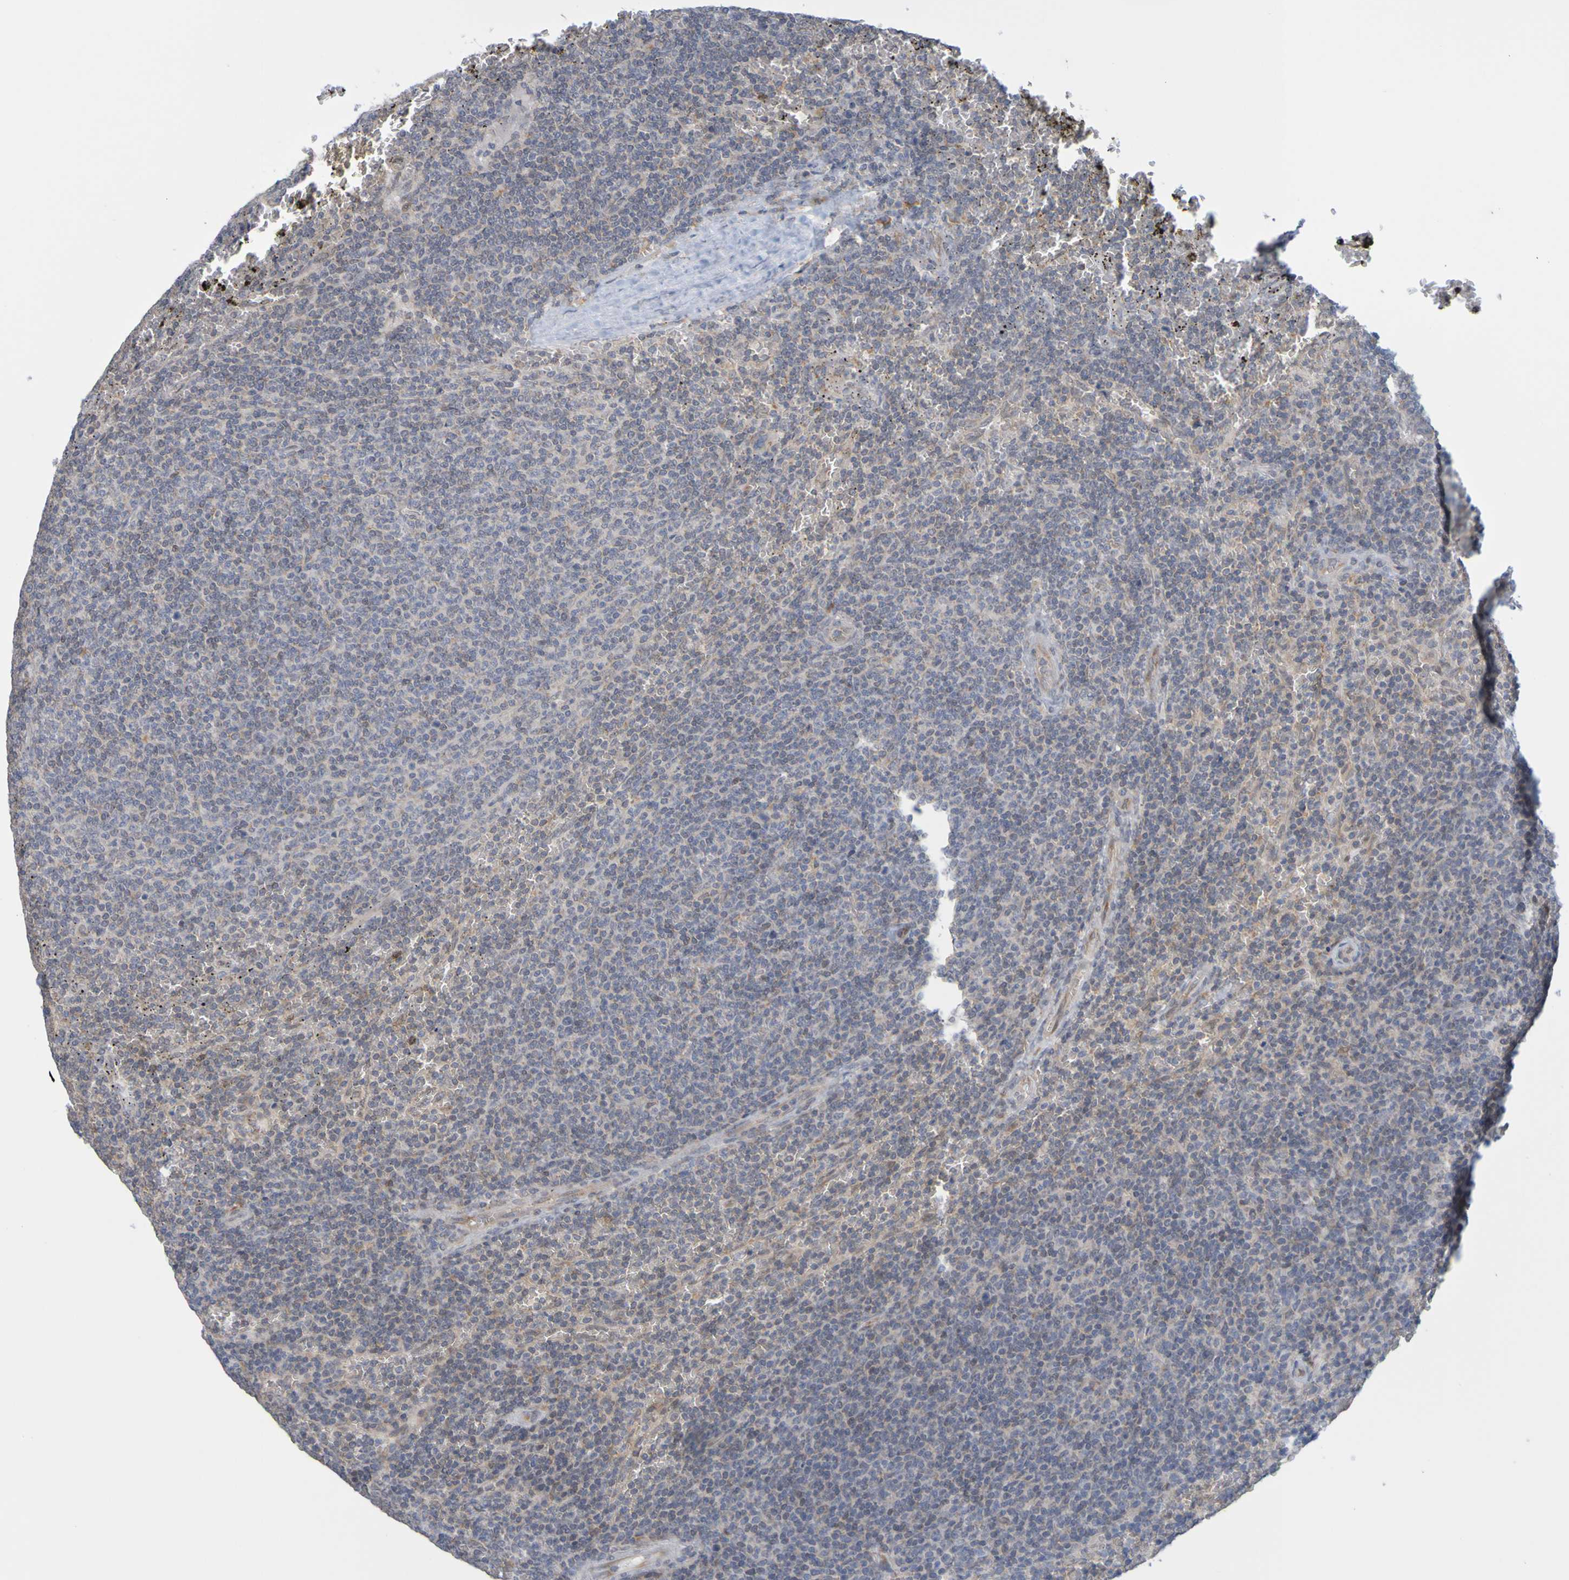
{"staining": {"intensity": "weak", "quantity": "25%-75%", "location": "cytoplasmic/membranous"}, "tissue": "lymphoma", "cell_type": "Tumor cells", "image_type": "cancer", "snomed": [{"axis": "morphology", "description": "Malignant lymphoma, non-Hodgkin's type, Low grade"}, {"axis": "topography", "description": "Spleen"}], "caption": "Immunohistochemistry (DAB (3,3'-diaminobenzidine)) staining of human lymphoma shows weak cytoplasmic/membranous protein staining in approximately 25%-75% of tumor cells. (IHC, brightfield microscopy, high magnification).", "gene": "MOGS", "patient": {"sex": "female", "age": 50}}